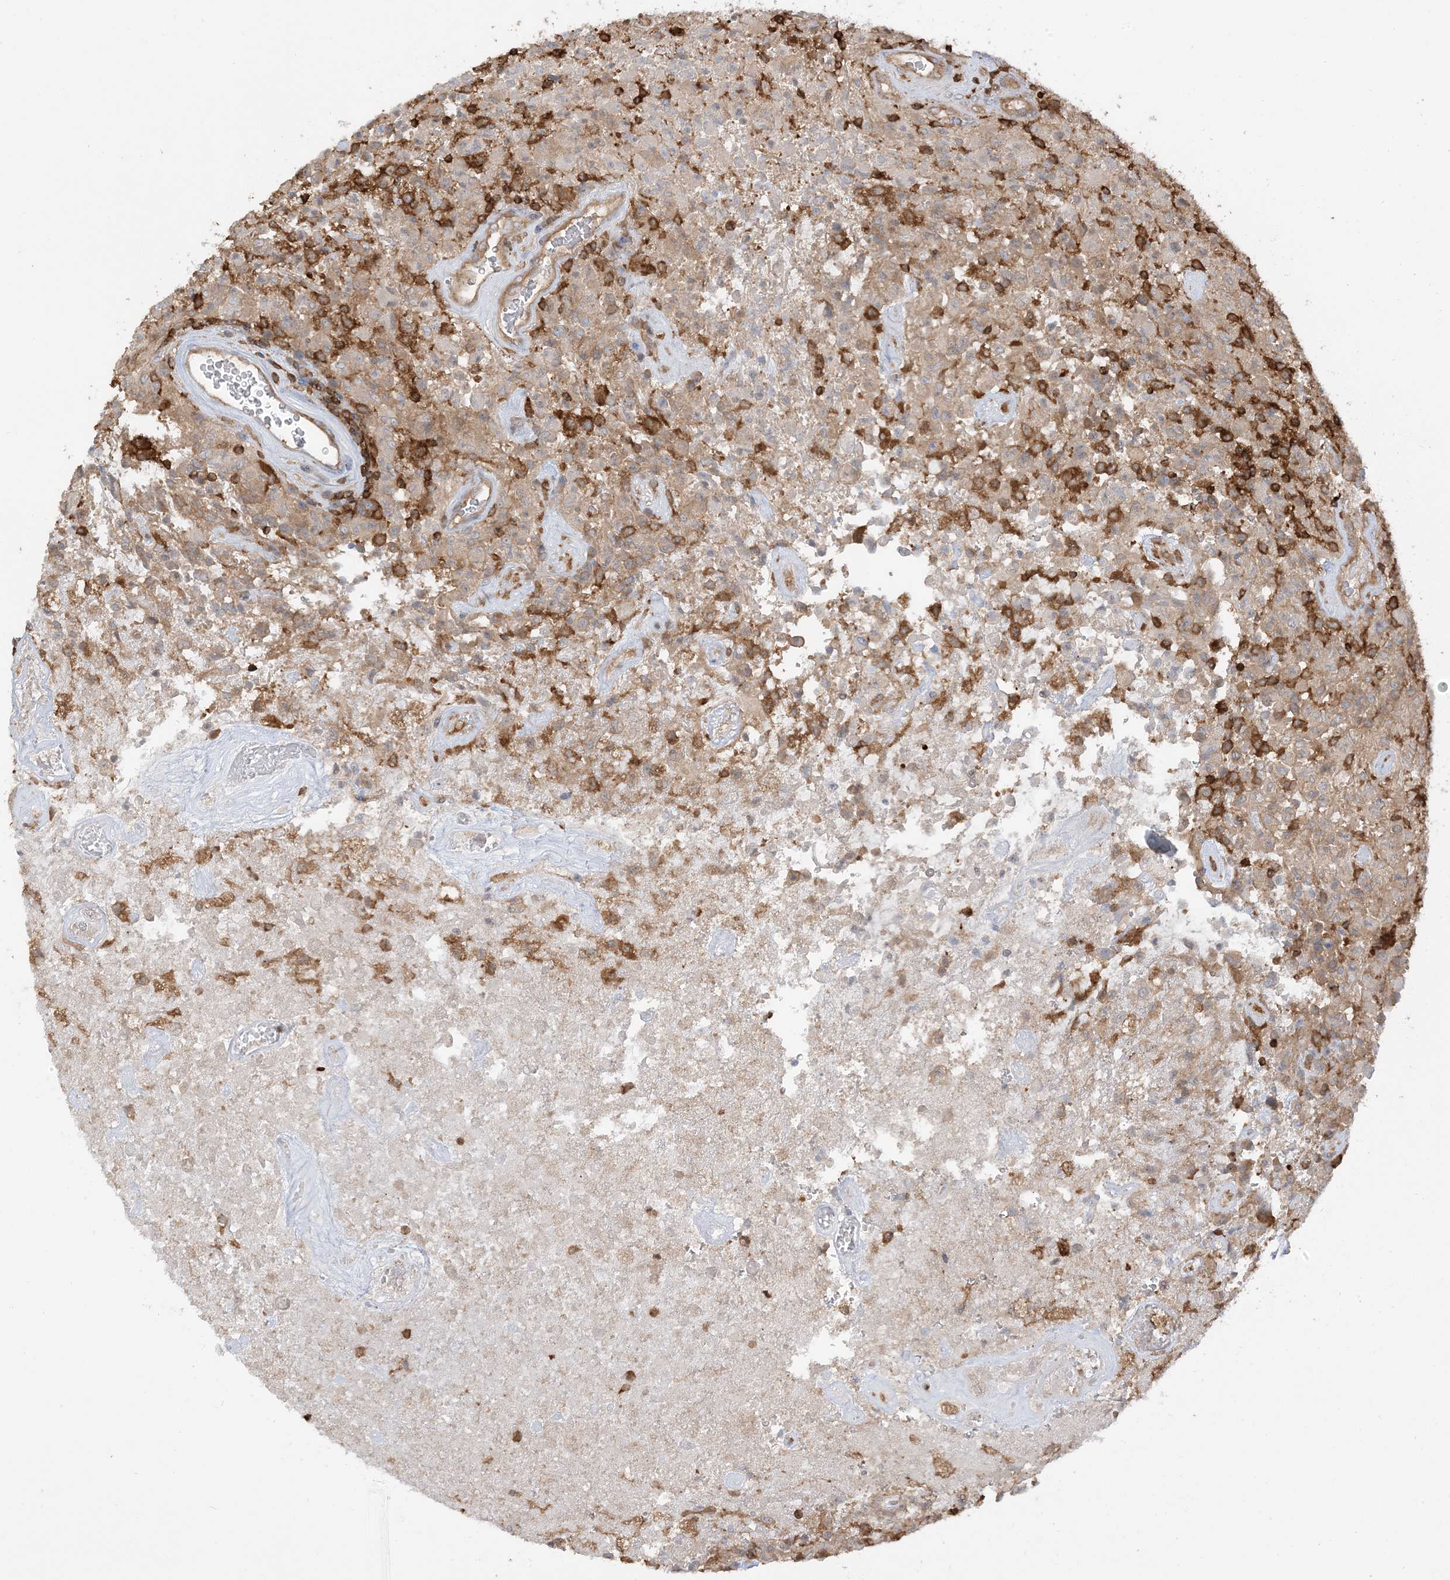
{"staining": {"intensity": "weak", "quantity": ">75%", "location": "cytoplasmic/membranous"}, "tissue": "glioma", "cell_type": "Tumor cells", "image_type": "cancer", "snomed": [{"axis": "morphology", "description": "Glioma, malignant, High grade"}, {"axis": "topography", "description": "Brain"}], "caption": "Brown immunohistochemical staining in human malignant glioma (high-grade) reveals weak cytoplasmic/membranous staining in about >75% of tumor cells. (DAB = brown stain, brightfield microscopy at high magnification).", "gene": "CAPZB", "patient": {"sex": "female", "age": 57}}